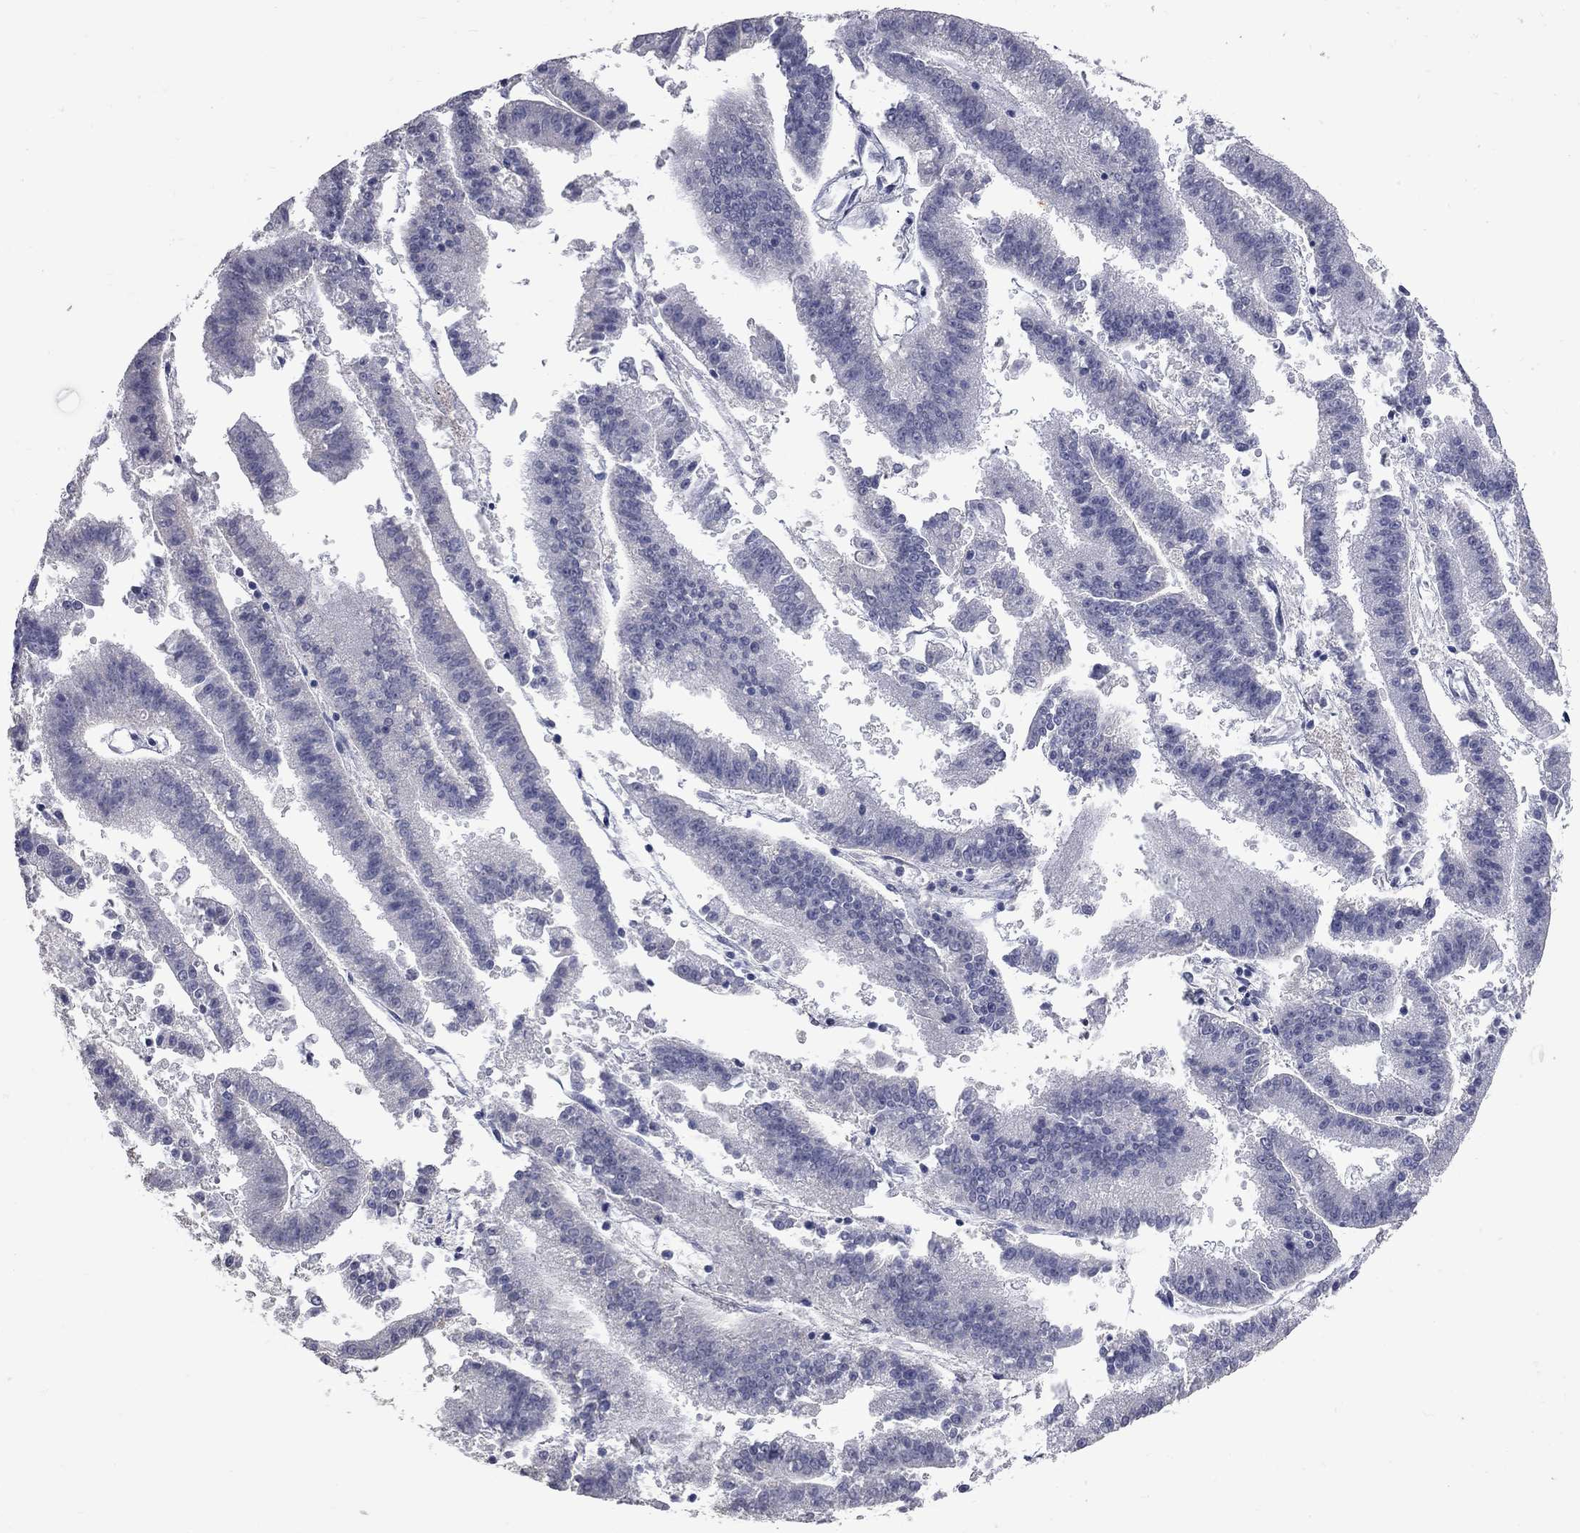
{"staining": {"intensity": "negative", "quantity": "none", "location": "none"}, "tissue": "endometrial cancer", "cell_type": "Tumor cells", "image_type": "cancer", "snomed": [{"axis": "morphology", "description": "Adenocarcinoma, NOS"}, {"axis": "topography", "description": "Endometrium"}], "caption": "This micrograph is of endometrial cancer stained with immunohistochemistry to label a protein in brown with the nuclei are counter-stained blue. There is no expression in tumor cells.", "gene": "ZNF154", "patient": {"sex": "female", "age": 66}}